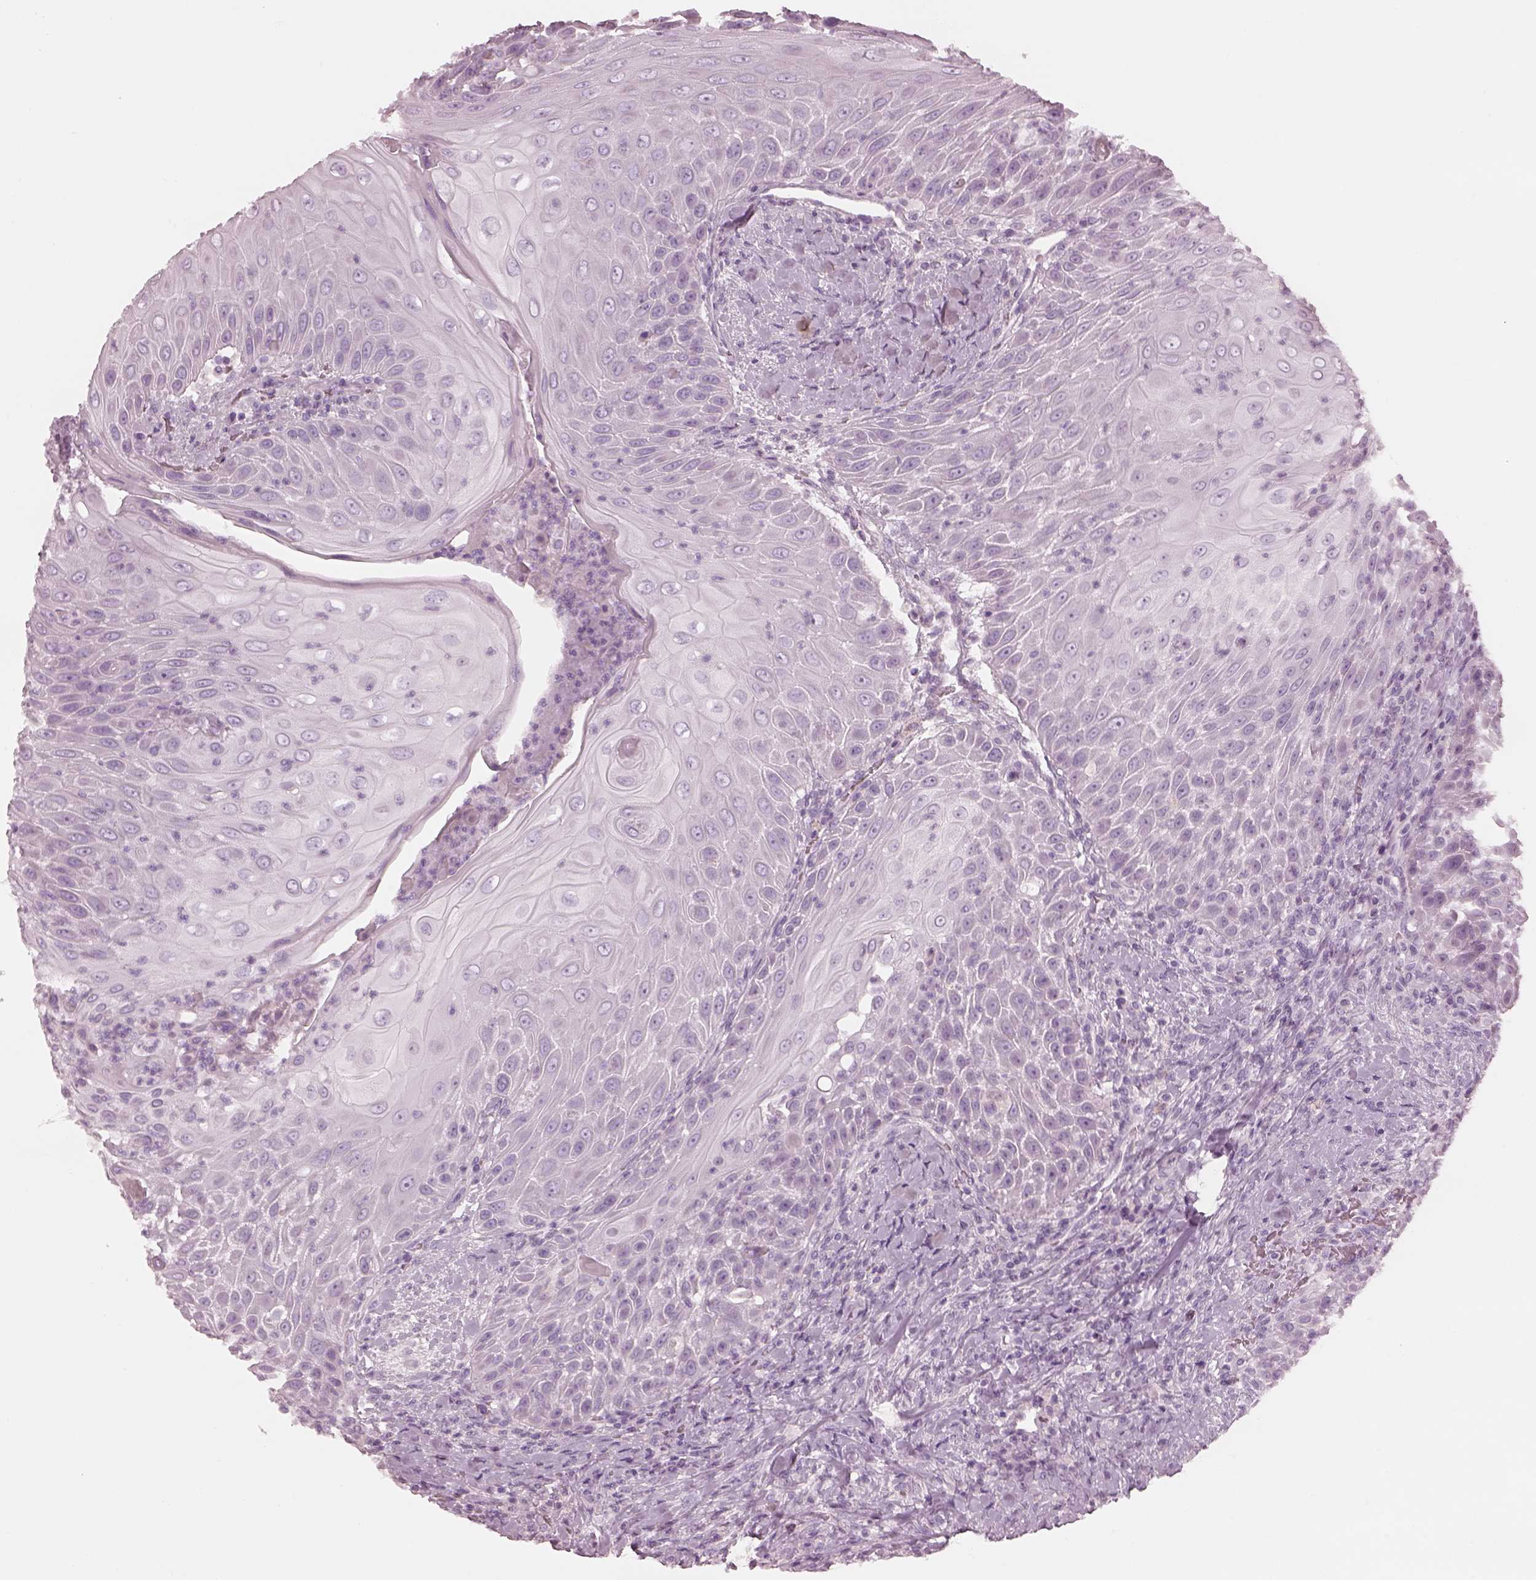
{"staining": {"intensity": "negative", "quantity": "none", "location": "none"}, "tissue": "head and neck cancer", "cell_type": "Tumor cells", "image_type": "cancer", "snomed": [{"axis": "morphology", "description": "Squamous cell carcinoma, NOS"}, {"axis": "topography", "description": "Head-Neck"}], "caption": "Human head and neck cancer stained for a protein using immunohistochemistry exhibits no positivity in tumor cells.", "gene": "RSPH9", "patient": {"sex": "male", "age": 69}}